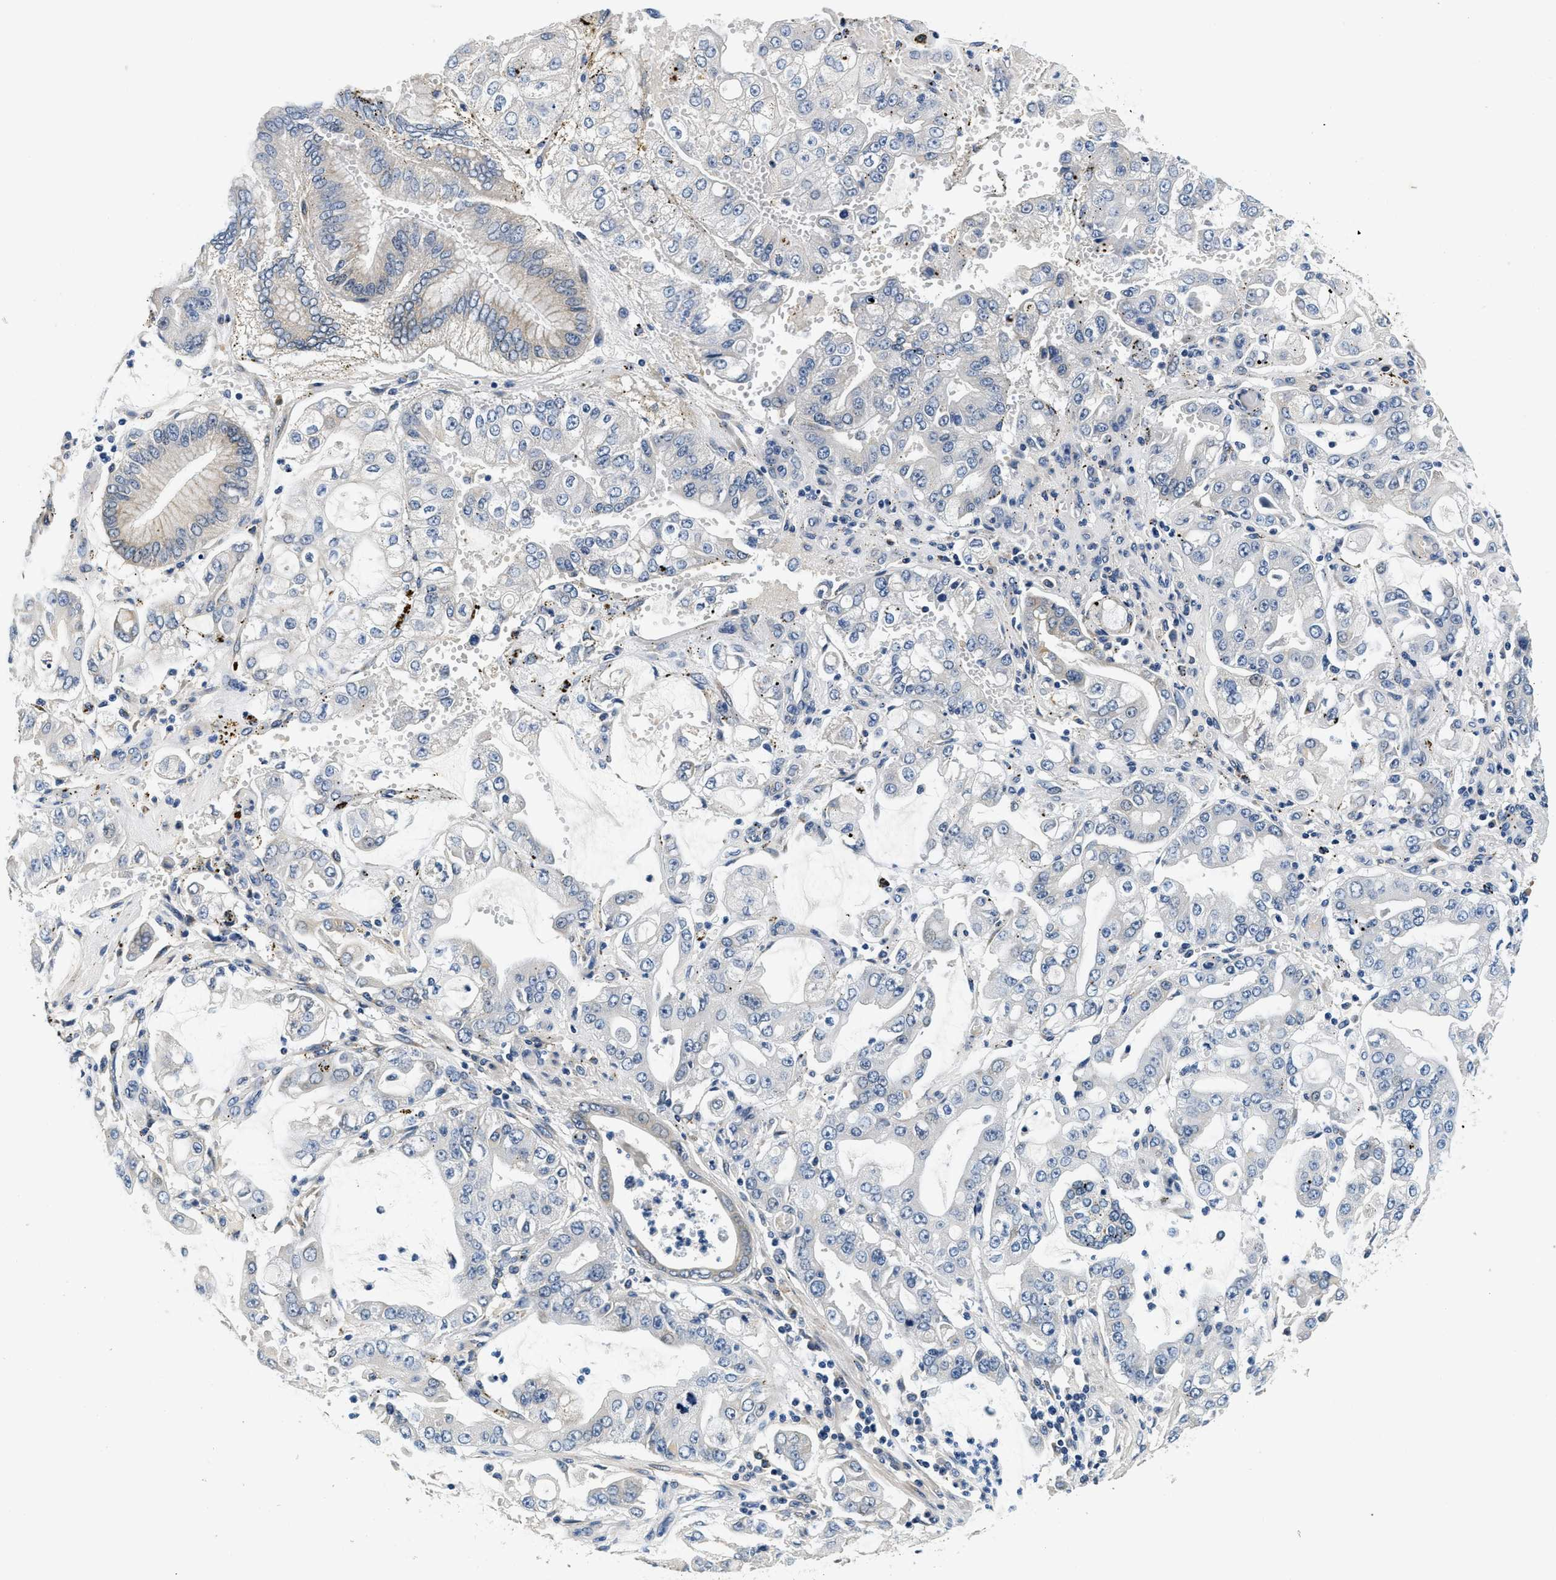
{"staining": {"intensity": "negative", "quantity": "none", "location": "none"}, "tissue": "stomach cancer", "cell_type": "Tumor cells", "image_type": "cancer", "snomed": [{"axis": "morphology", "description": "Adenocarcinoma, NOS"}, {"axis": "topography", "description": "Stomach"}], "caption": "Stomach adenocarcinoma was stained to show a protein in brown. There is no significant positivity in tumor cells. Brightfield microscopy of immunohistochemistry stained with DAB (brown) and hematoxylin (blue), captured at high magnification.", "gene": "ALDH3A2", "patient": {"sex": "male", "age": 76}}